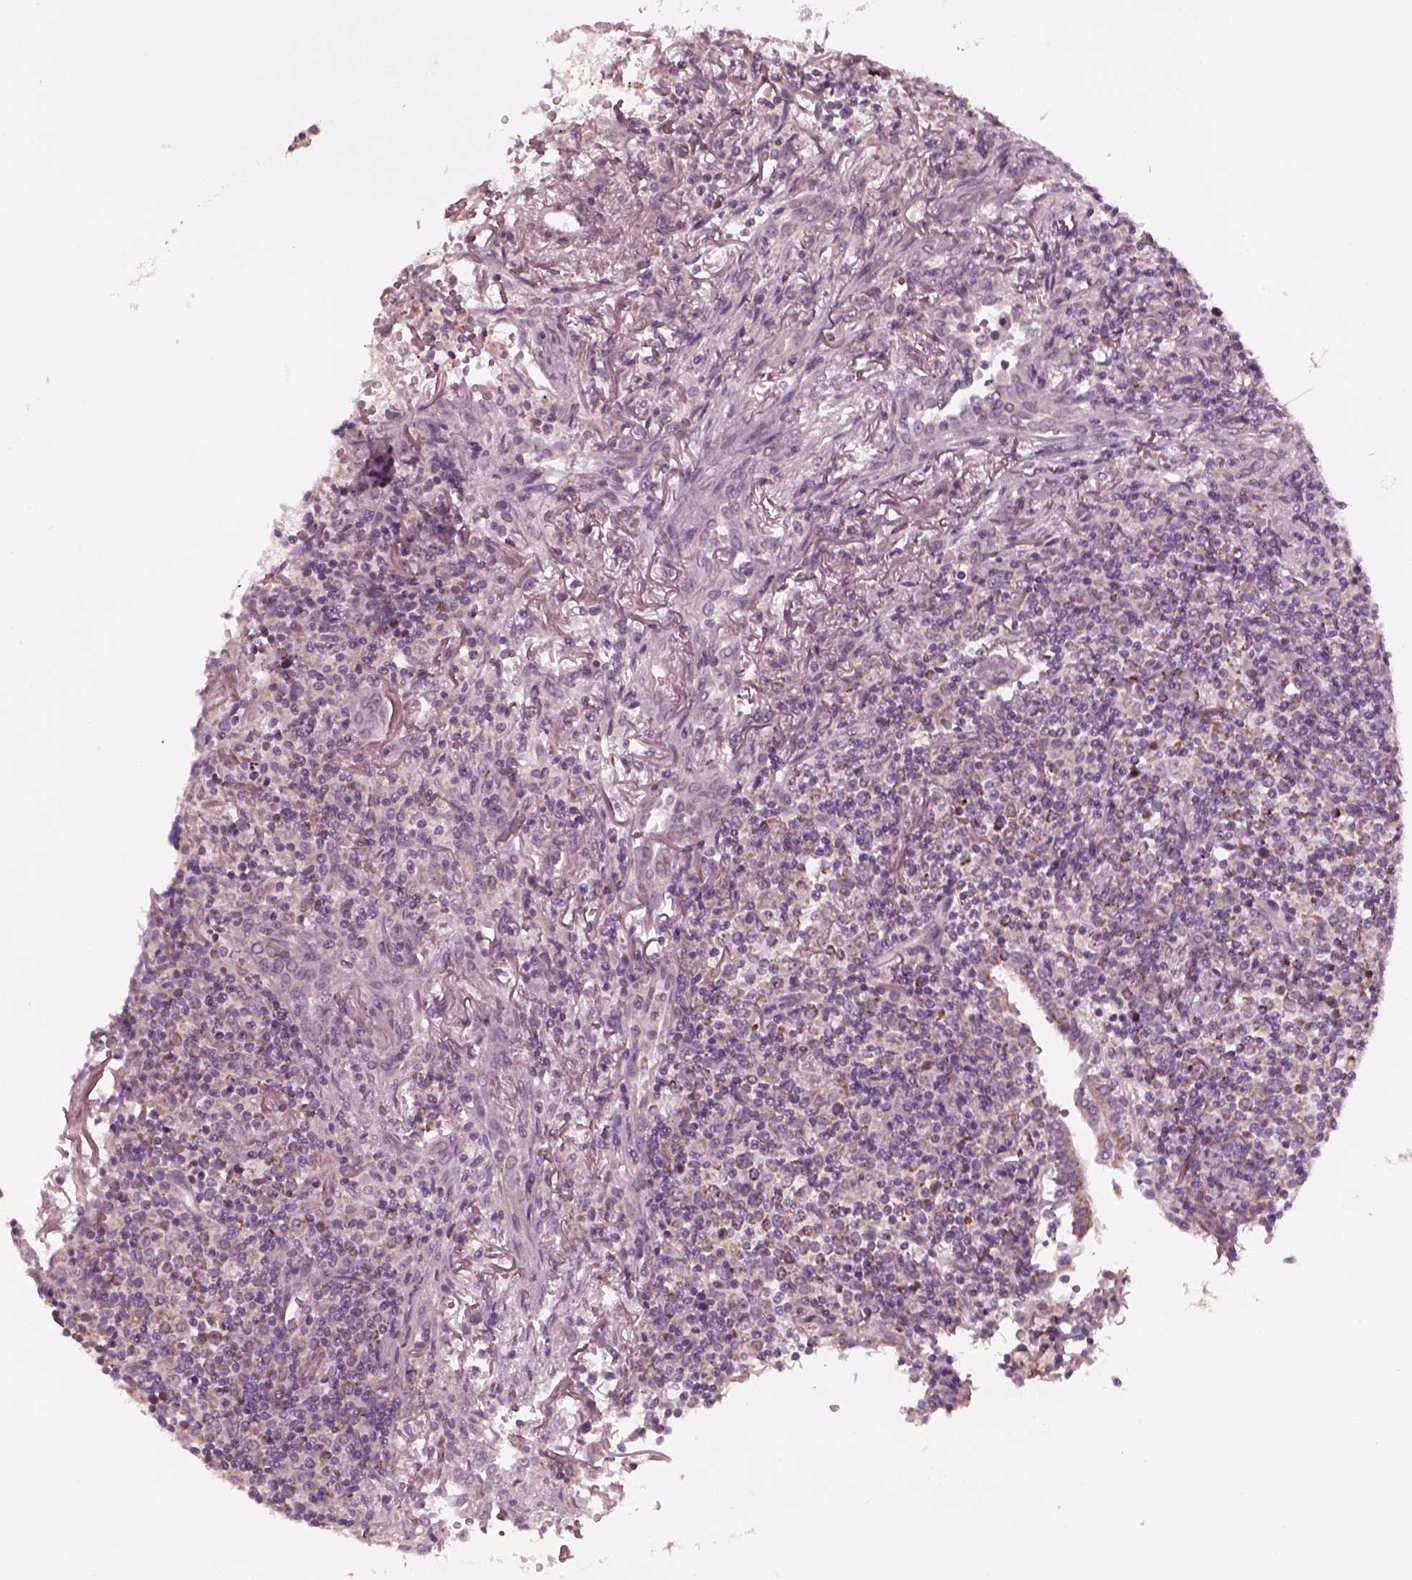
{"staining": {"intensity": "moderate", "quantity": "<25%", "location": "cytoplasmic/membranous"}, "tissue": "lymphoma", "cell_type": "Tumor cells", "image_type": "cancer", "snomed": [{"axis": "morphology", "description": "Malignant lymphoma, non-Hodgkin's type, High grade"}, {"axis": "topography", "description": "Lung"}], "caption": "Lymphoma tissue reveals moderate cytoplasmic/membranous positivity in about <25% of tumor cells", "gene": "CELSR3", "patient": {"sex": "male", "age": 79}}